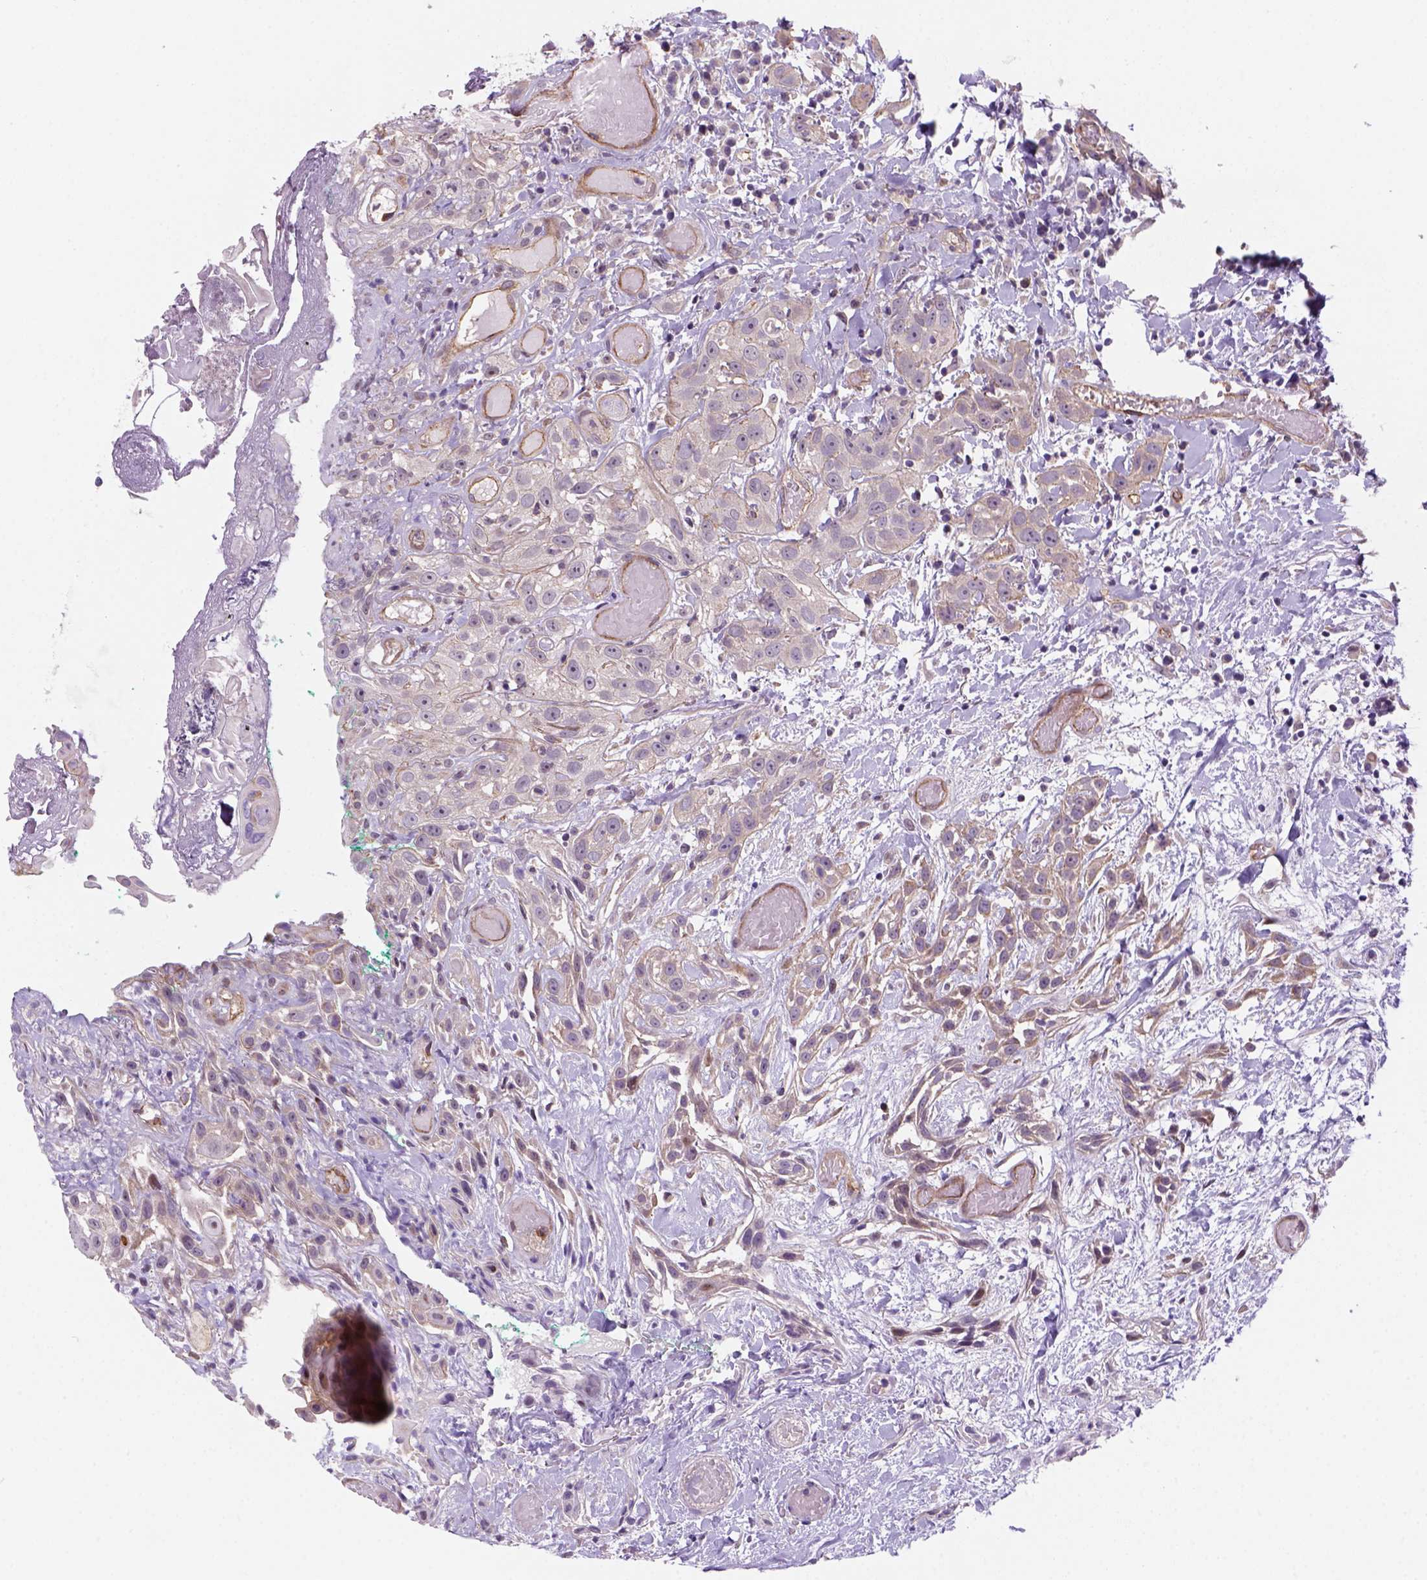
{"staining": {"intensity": "negative", "quantity": "none", "location": "none"}, "tissue": "head and neck cancer", "cell_type": "Tumor cells", "image_type": "cancer", "snomed": [{"axis": "morphology", "description": "Normal tissue, NOS"}, {"axis": "morphology", "description": "Squamous cell carcinoma, NOS"}, {"axis": "topography", "description": "Oral tissue"}, {"axis": "topography", "description": "Salivary gland"}, {"axis": "topography", "description": "Head-Neck"}], "caption": "This histopathology image is of head and neck squamous cell carcinoma stained with IHC to label a protein in brown with the nuclei are counter-stained blue. There is no staining in tumor cells. Nuclei are stained in blue.", "gene": "VSTM5", "patient": {"sex": "female", "age": 62}}